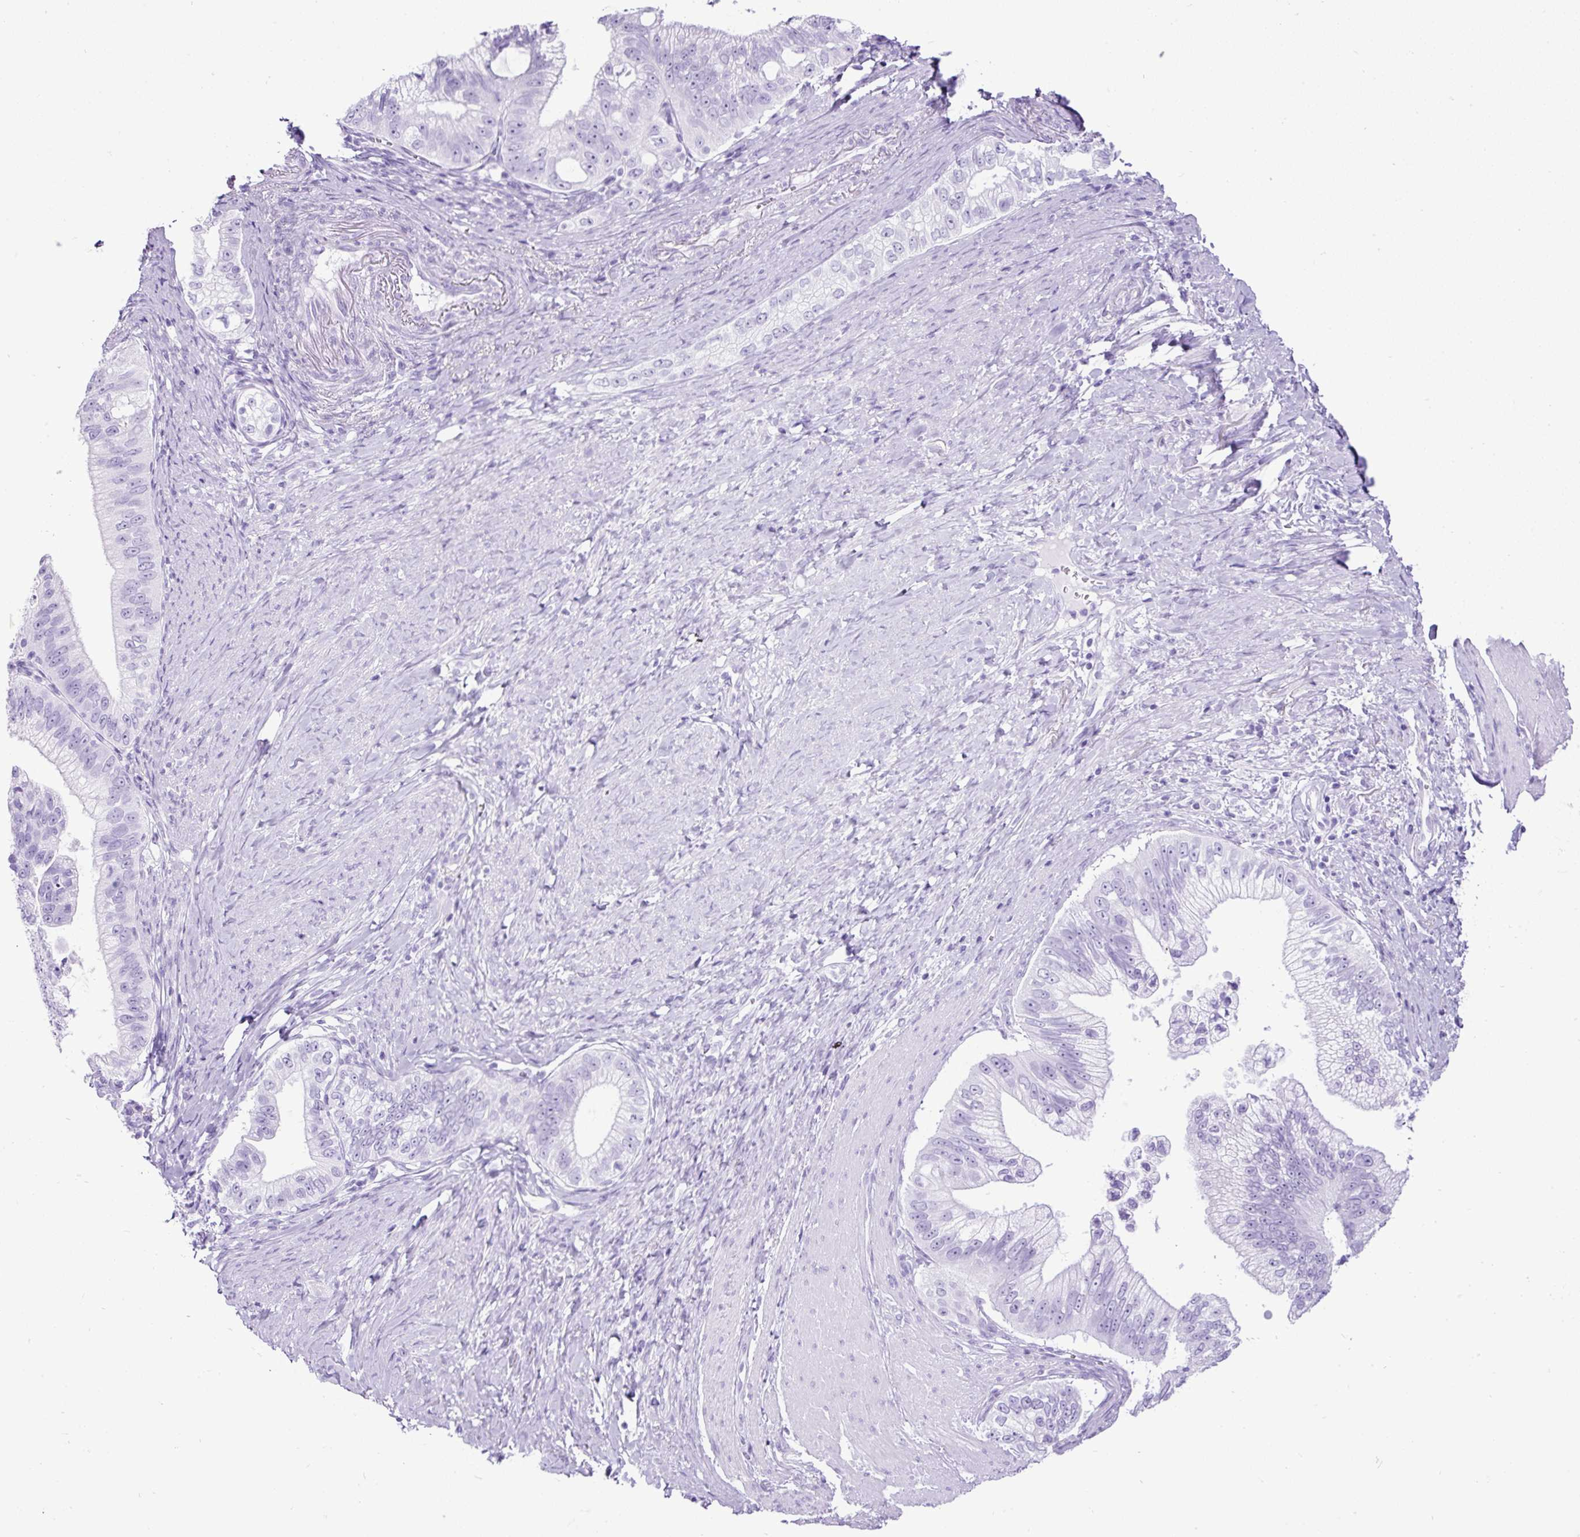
{"staining": {"intensity": "negative", "quantity": "none", "location": "none"}, "tissue": "pancreatic cancer", "cell_type": "Tumor cells", "image_type": "cancer", "snomed": [{"axis": "morphology", "description": "Adenocarcinoma, NOS"}, {"axis": "topography", "description": "Pancreas"}], "caption": "Immunohistochemistry (IHC) photomicrograph of neoplastic tissue: human pancreatic cancer (adenocarcinoma) stained with DAB (3,3'-diaminobenzidine) demonstrates no significant protein expression in tumor cells.", "gene": "CEL", "patient": {"sex": "male", "age": 70}}